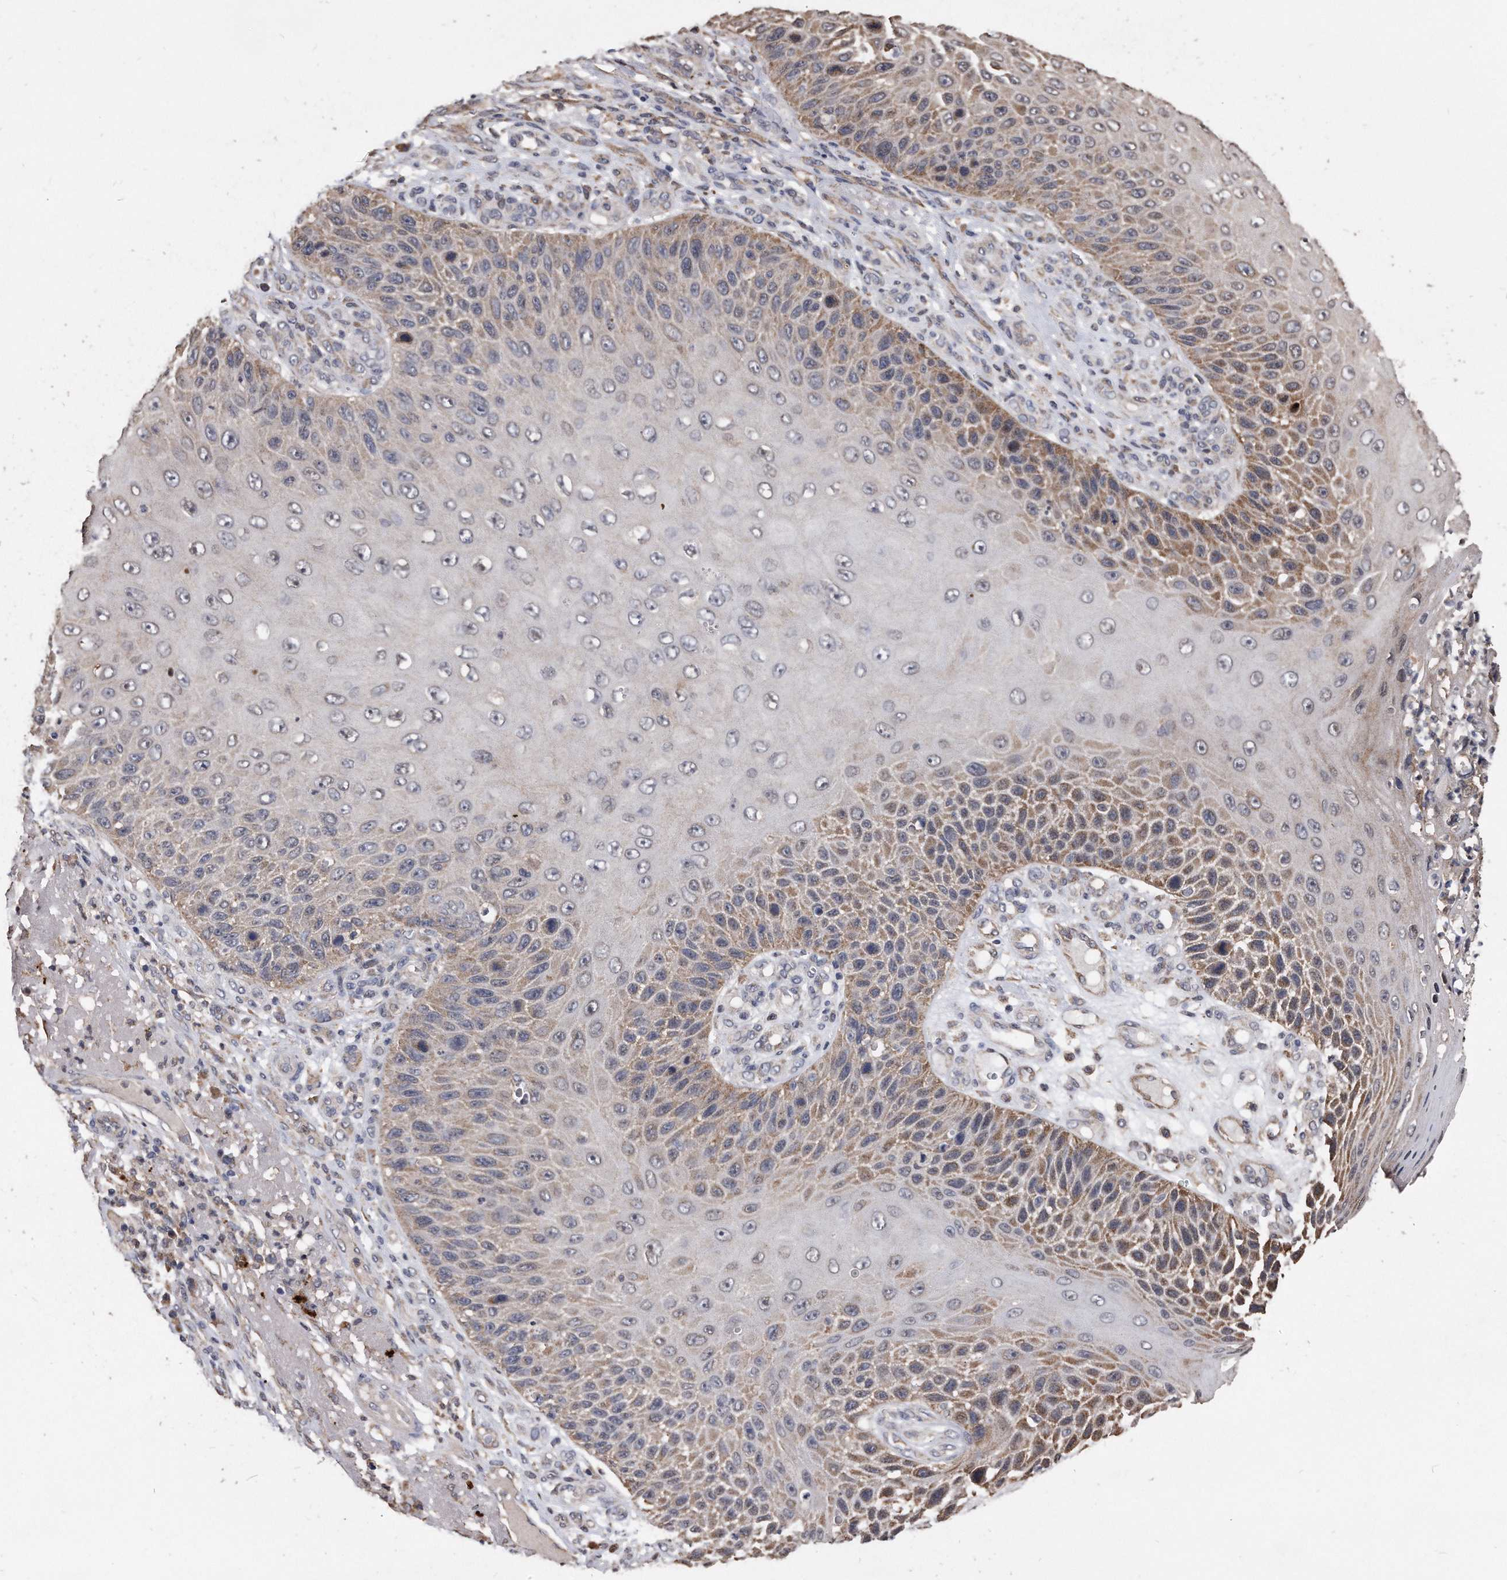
{"staining": {"intensity": "moderate", "quantity": "25%-75%", "location": "cytoplasmic/membranous"}, "tissue": "skin cancer", "cell_type": "Tumor cells", "image_type": "cancer", "snomed": [{"axis": "morphology", "description": "Squamous cell carcinoma, NOS"}, {"axis": "topography", "description": "Skin"}], "caption": "Immunohistochemistry histopathology image of neoplastic tissue: skin squamous cell carcinoma stained using immunohistochemistry (IHC) displays medium levels of moderate protein expression localized specifically in the cytoplasmic/membranous of tumor cells, appearing as a cytoplasmic/membranous brown color.", "gene": "IL20RA", "patient": {"sex": "female", "age": 88}}